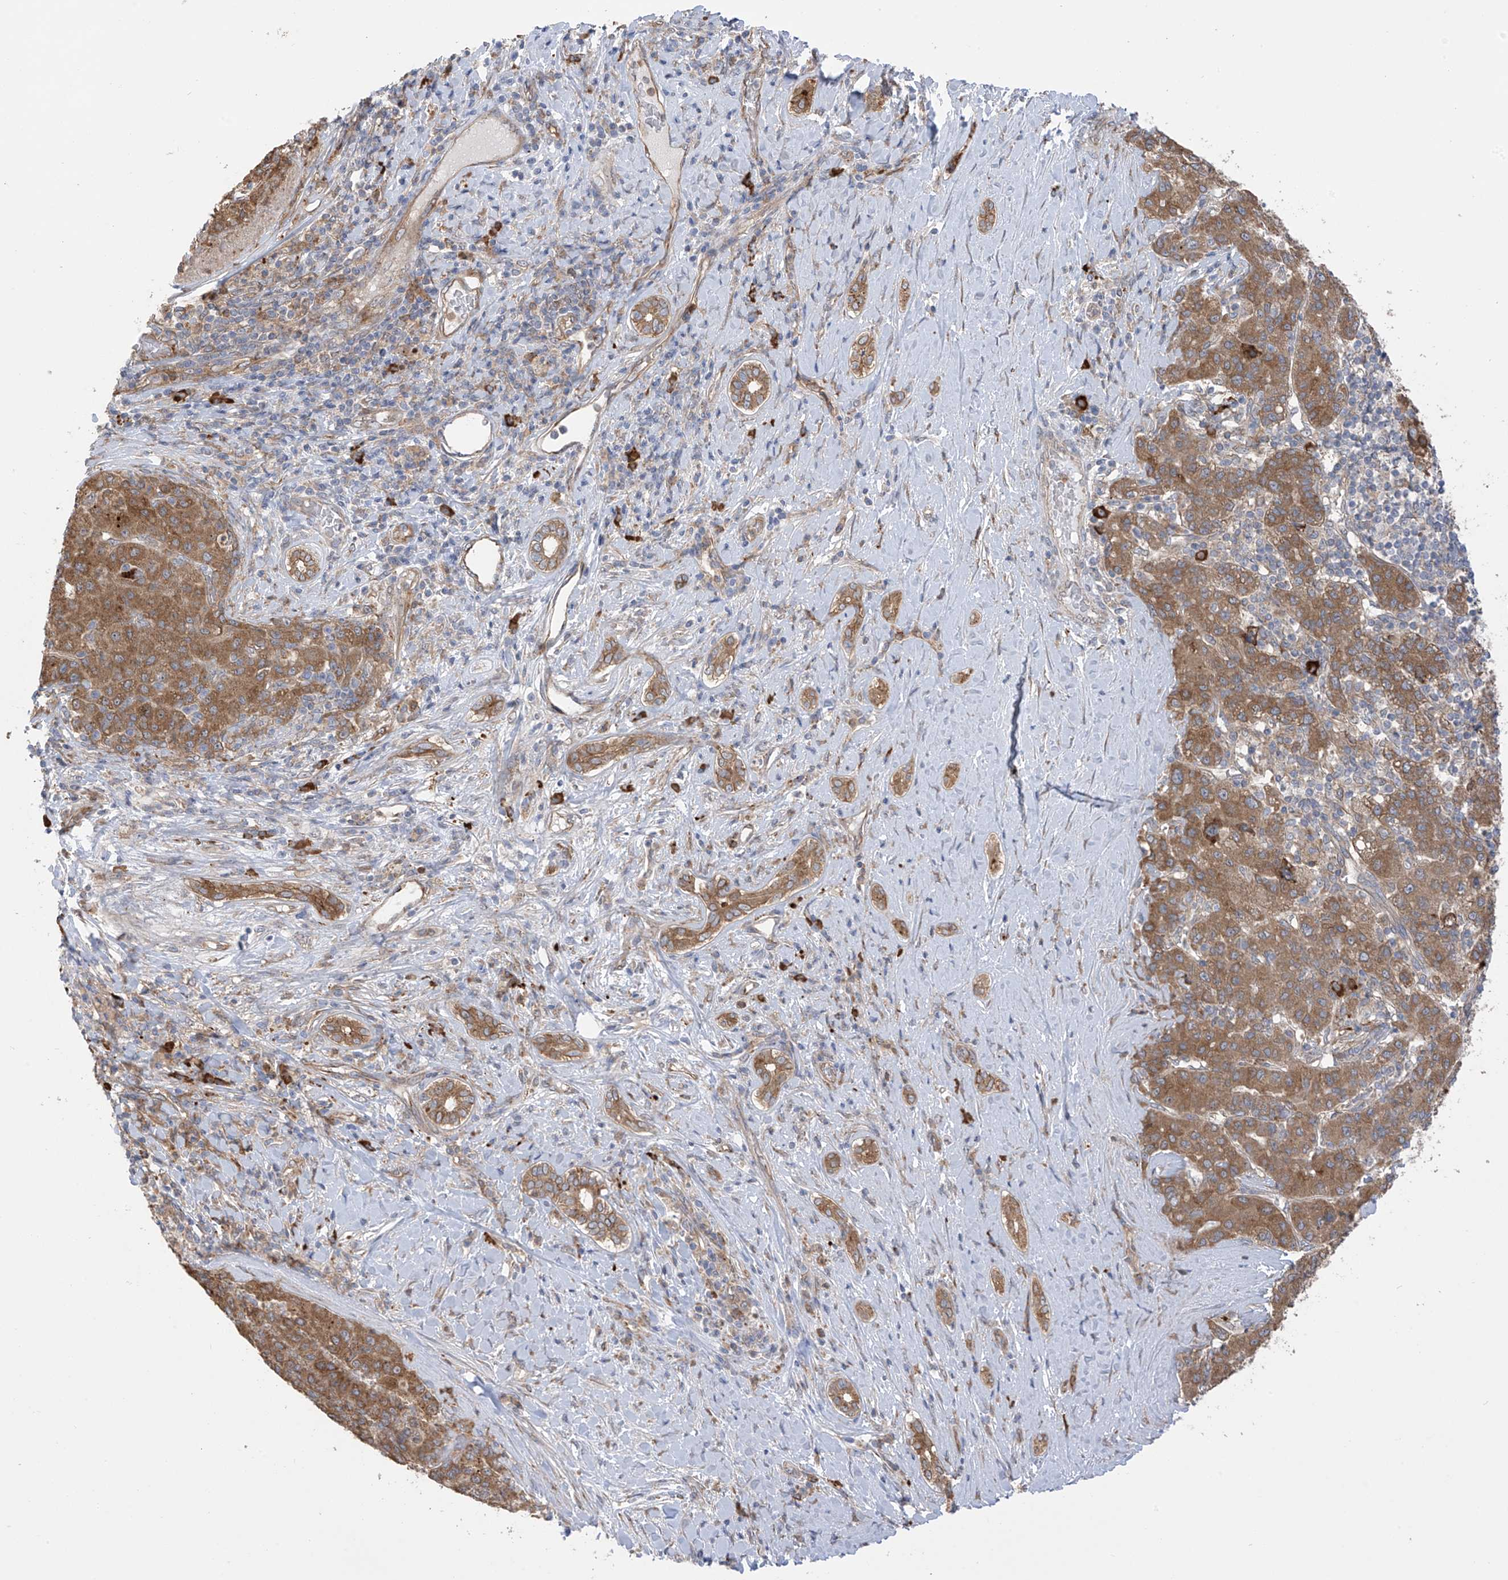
{"staining": {"intensity": "moderate", "quantity": ">75%", "location": "cytoplasmic/membranous"}, "tissue": "liver cancer", "cell_type": "Tumor cells", "image_type": "cancer", "snomed": [{"axis": "morphology", "description": "Carcinoma, Hepatocellular, NOS"}, {"axis": "topography", "description": "Liver"}], "caption": "Hepatocellular carcinoma (liver) tissue demonstrates moderate cytoplasmic/membranous staining in approximately >75% of tumor cells, visualized by immunohistochemistry.", "gene": "KIAA1522", "patient": {"sex": "male", "age": 65}}